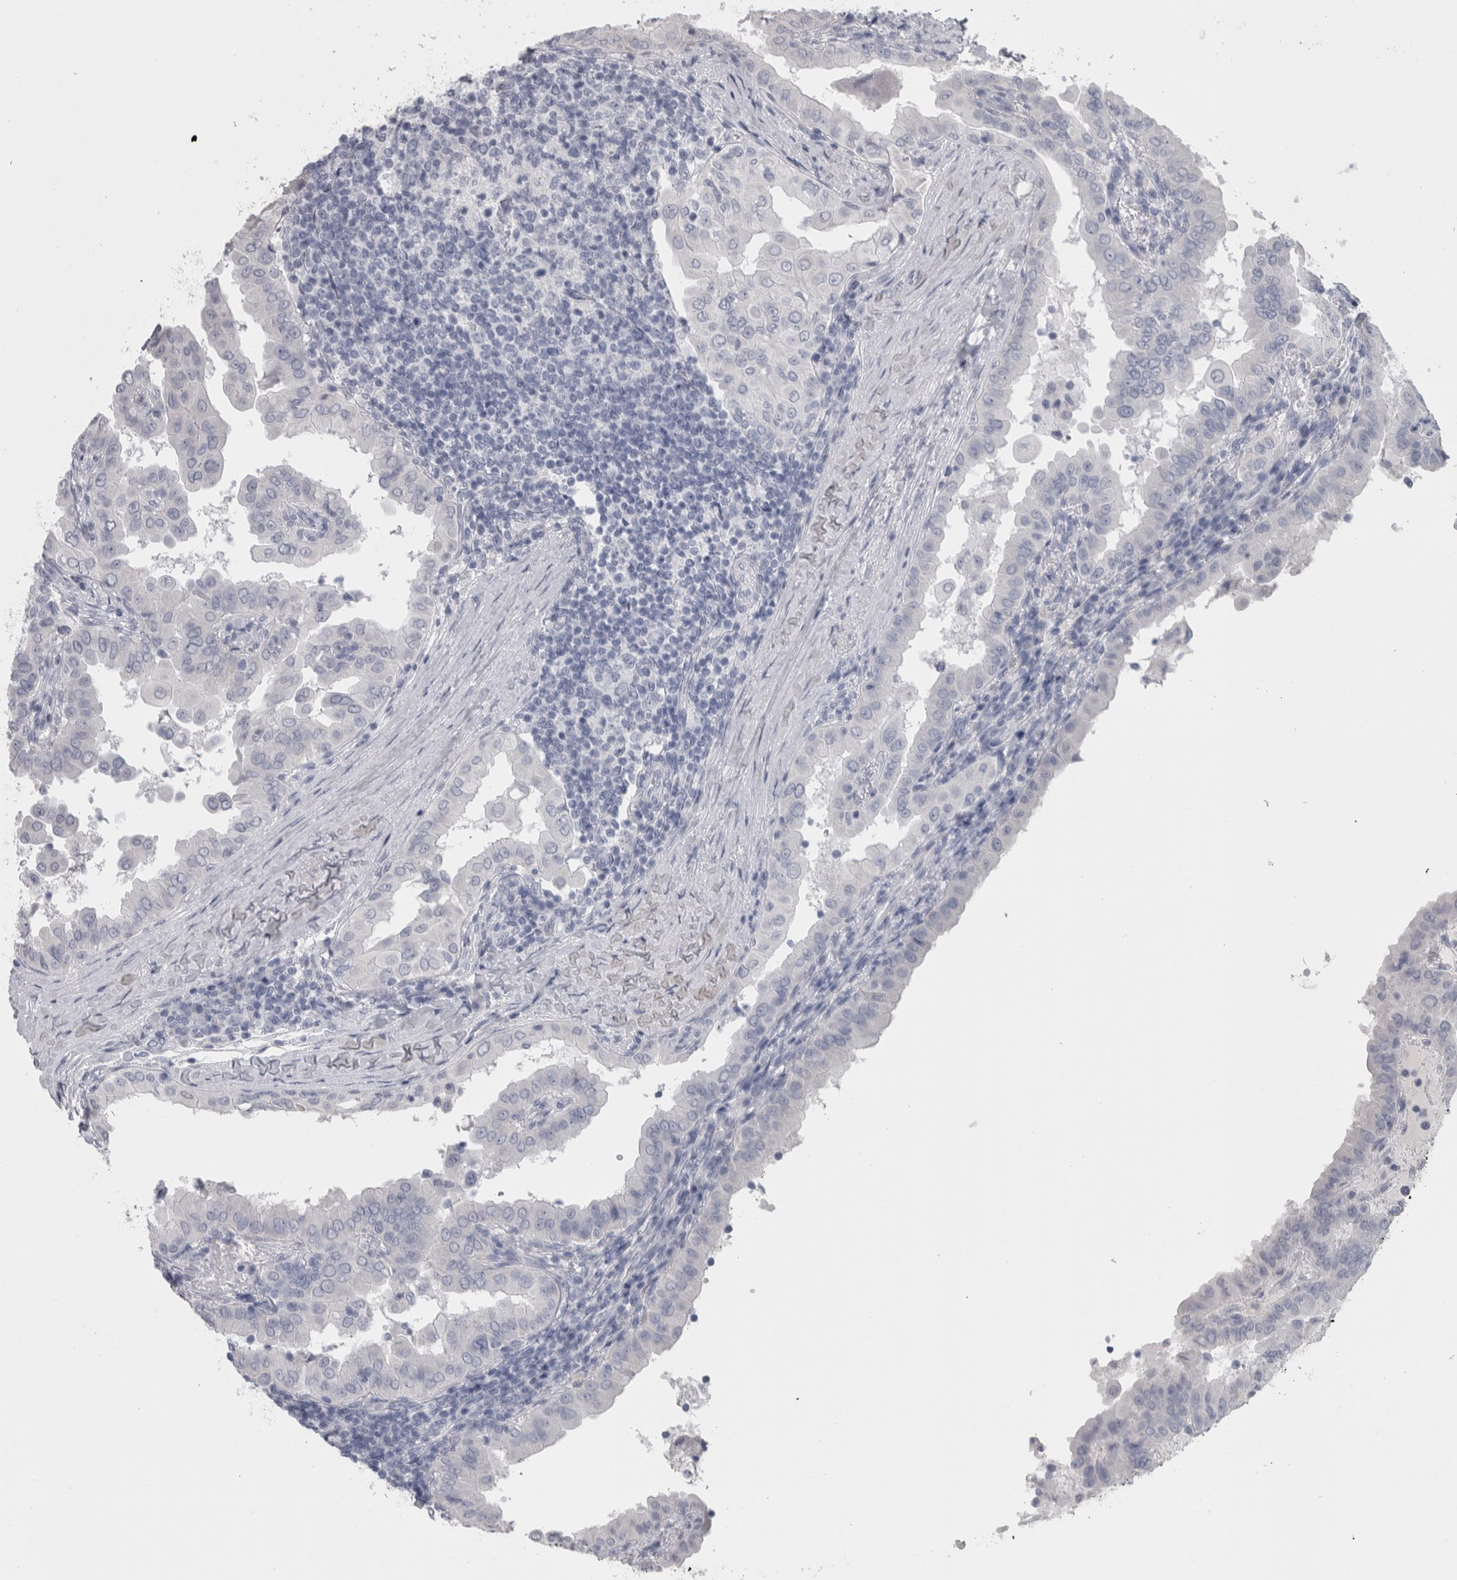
{"staining": {"intensity": "negative", "quantity": "none", "location": "none"}, "tissue": "thyroid cancer", "cell_type": "Tumor cells", "image_type": "cancer", "snomed": [{"axis": "morphology", "description": "Papillary adenocarcinoma, NOS"}, {"axis": "topography", "description": "Thyroid gland"}], "caption": "There is no significant positivity in tumor cells of thyroid cancer (papillary adenocarcinoma). (Immunohistochemistry, brightfield microscopy, high magnification).", "gene": "MSMB", "patient": {"sex": "male", "age": 33}}